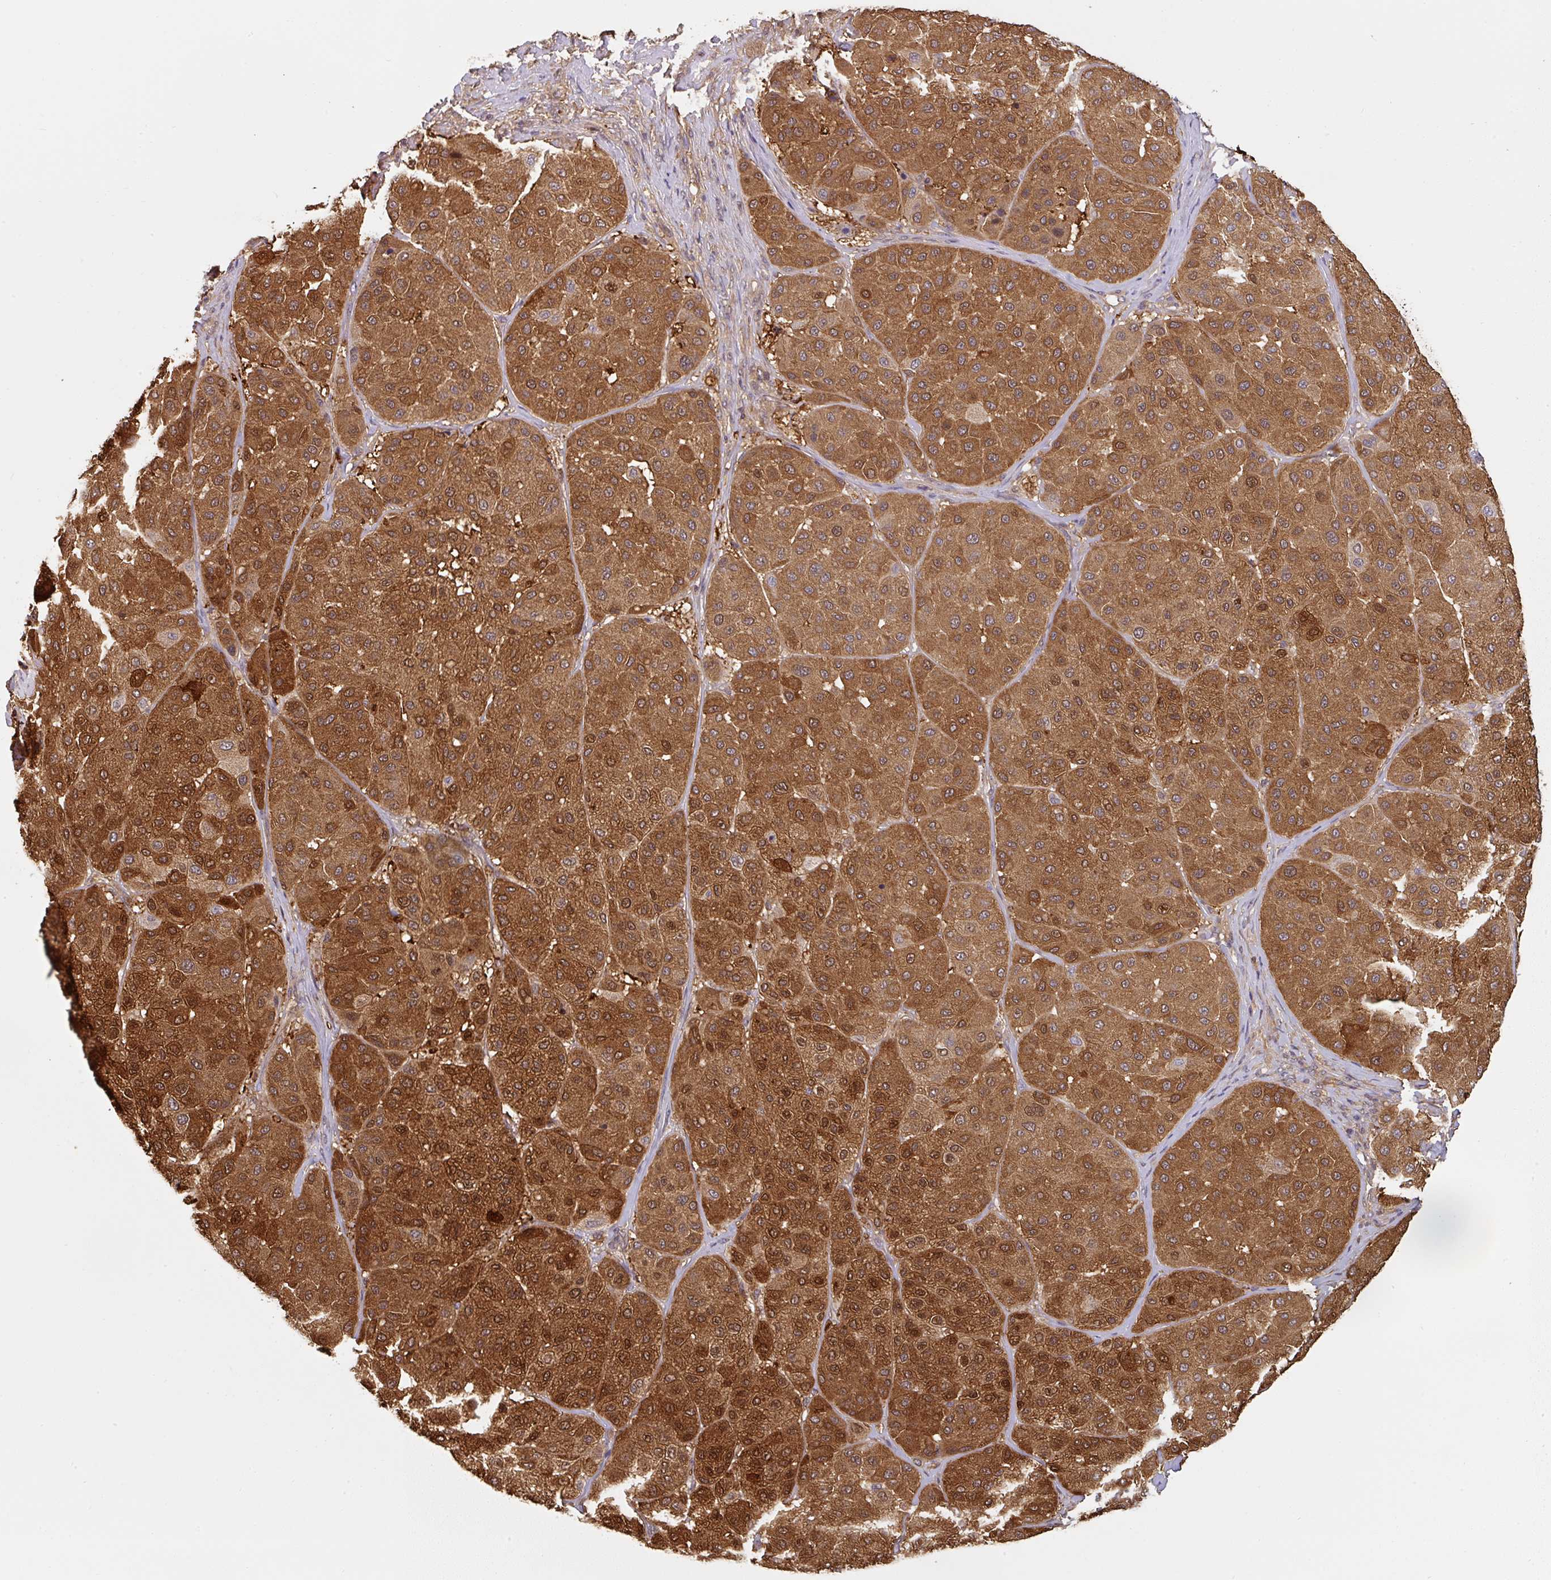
{"staining": {"intensity": "moderate", "quantity": ">75%", "location": "cytoplasmic/membranous,nuclear"}, "tissue": "melanoma", "cell_type": "Tumor cells", "image_type": "cancer", "snomed": [{"axis": "morphology", "description": "Malignant melanoma, Metastatic site"}, {"axis": "topography", "description": "Smooth muscle"}], "caption": "Human melanoma stained with a protein marker reveals moderate staining in tumor cells.", "gene": "ST13", "patient": {"sex": "male", "age": 41}}